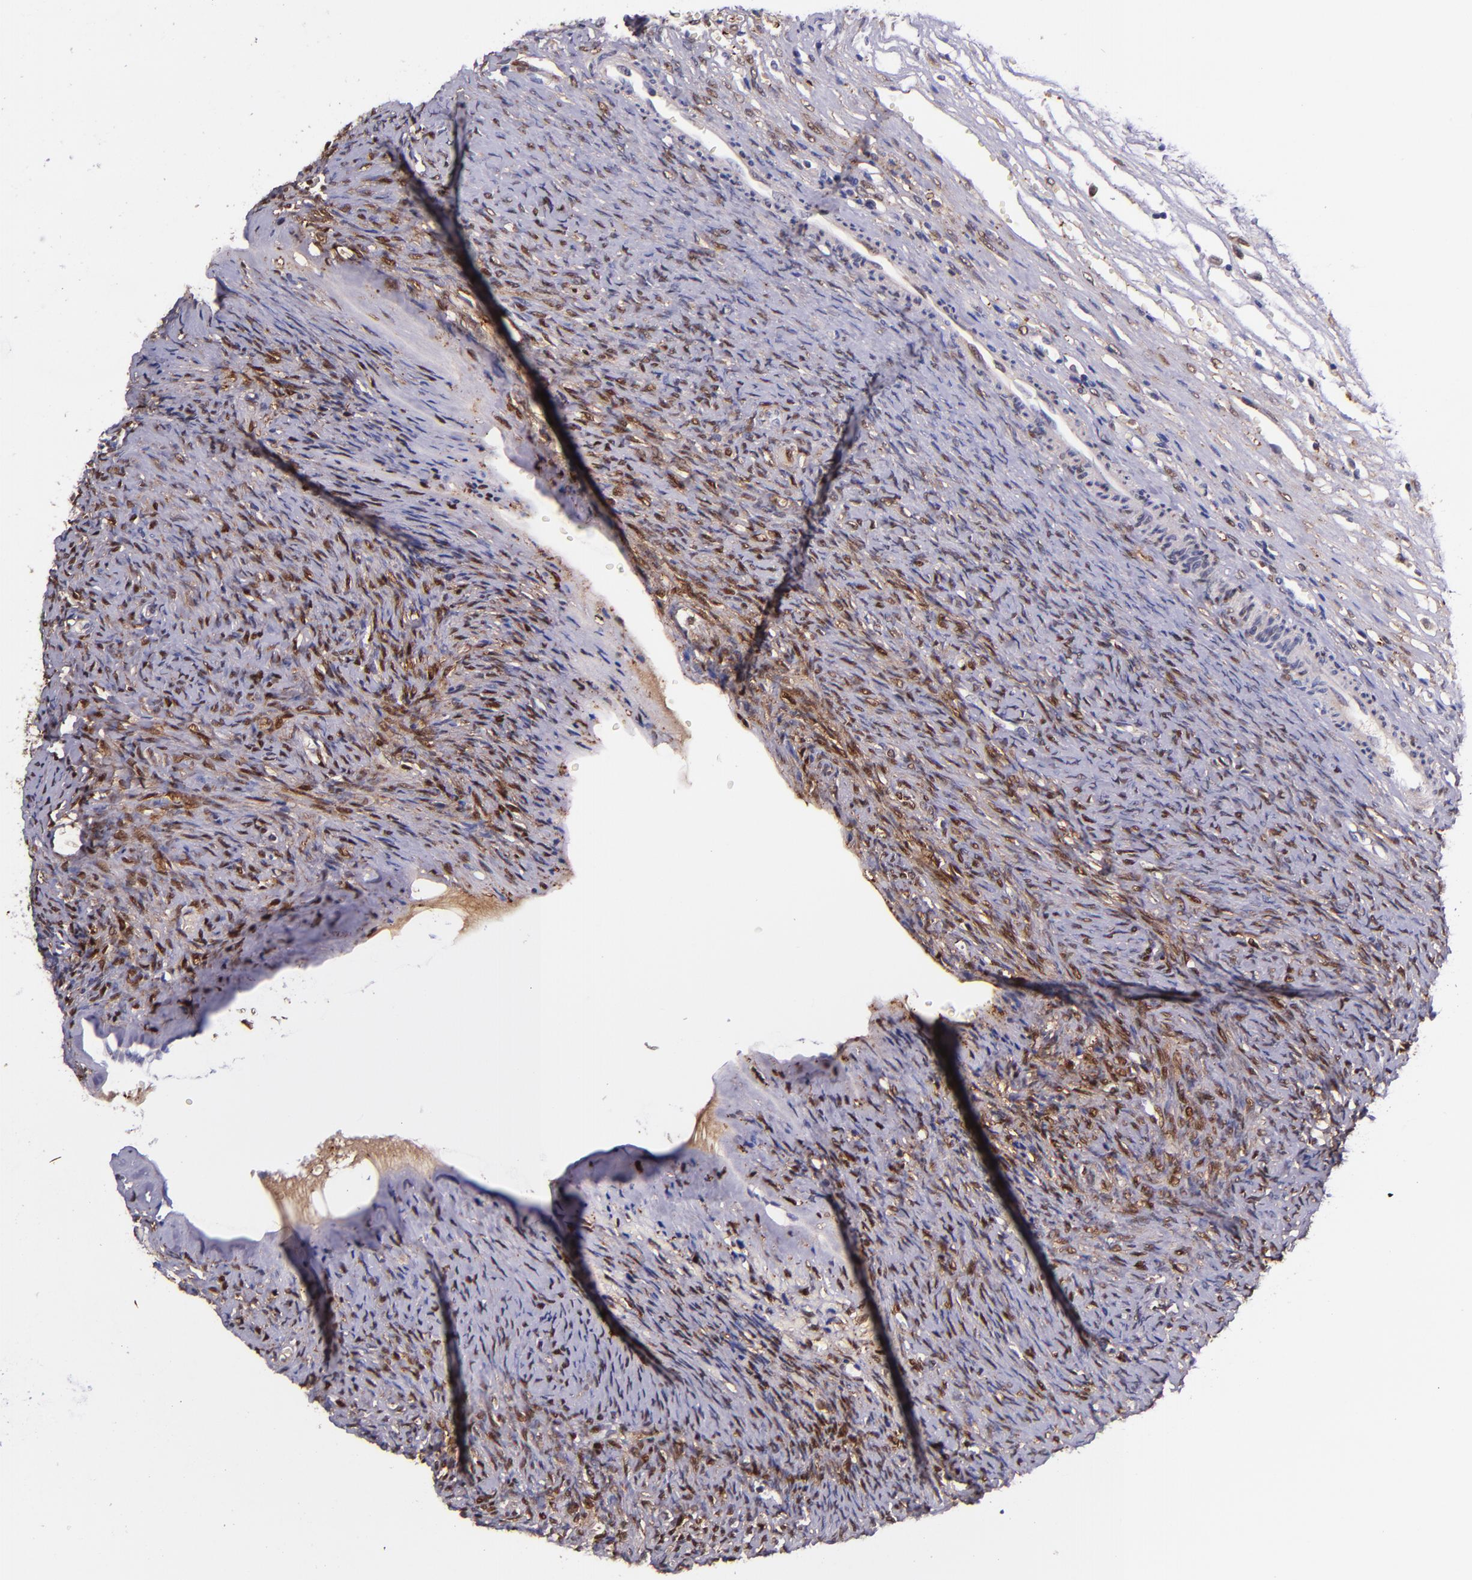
{"staining": {"intensity": "moderate", "quantity": ">75%", "location": "nuclear"}, "tissue": "ovary", "cell_type": "Ovarian stroma cells", "image_type": "normal", "snomed": [{"axis": "morphology", "description": "Normal tissue, NOS"}, {"axis": "topography", "description": "Ovary"}], "caption": "A medium amount of moderate nuclear expression is appreciated in about >75% of ovarian stroma cells in normal ovary. Using DAB (brown) and hematoxylin (blue) stains, captured at high magnification using brightfield microscopy.", "gene": "LGALS1", "patient": {"sex": "female", "age": 56}}